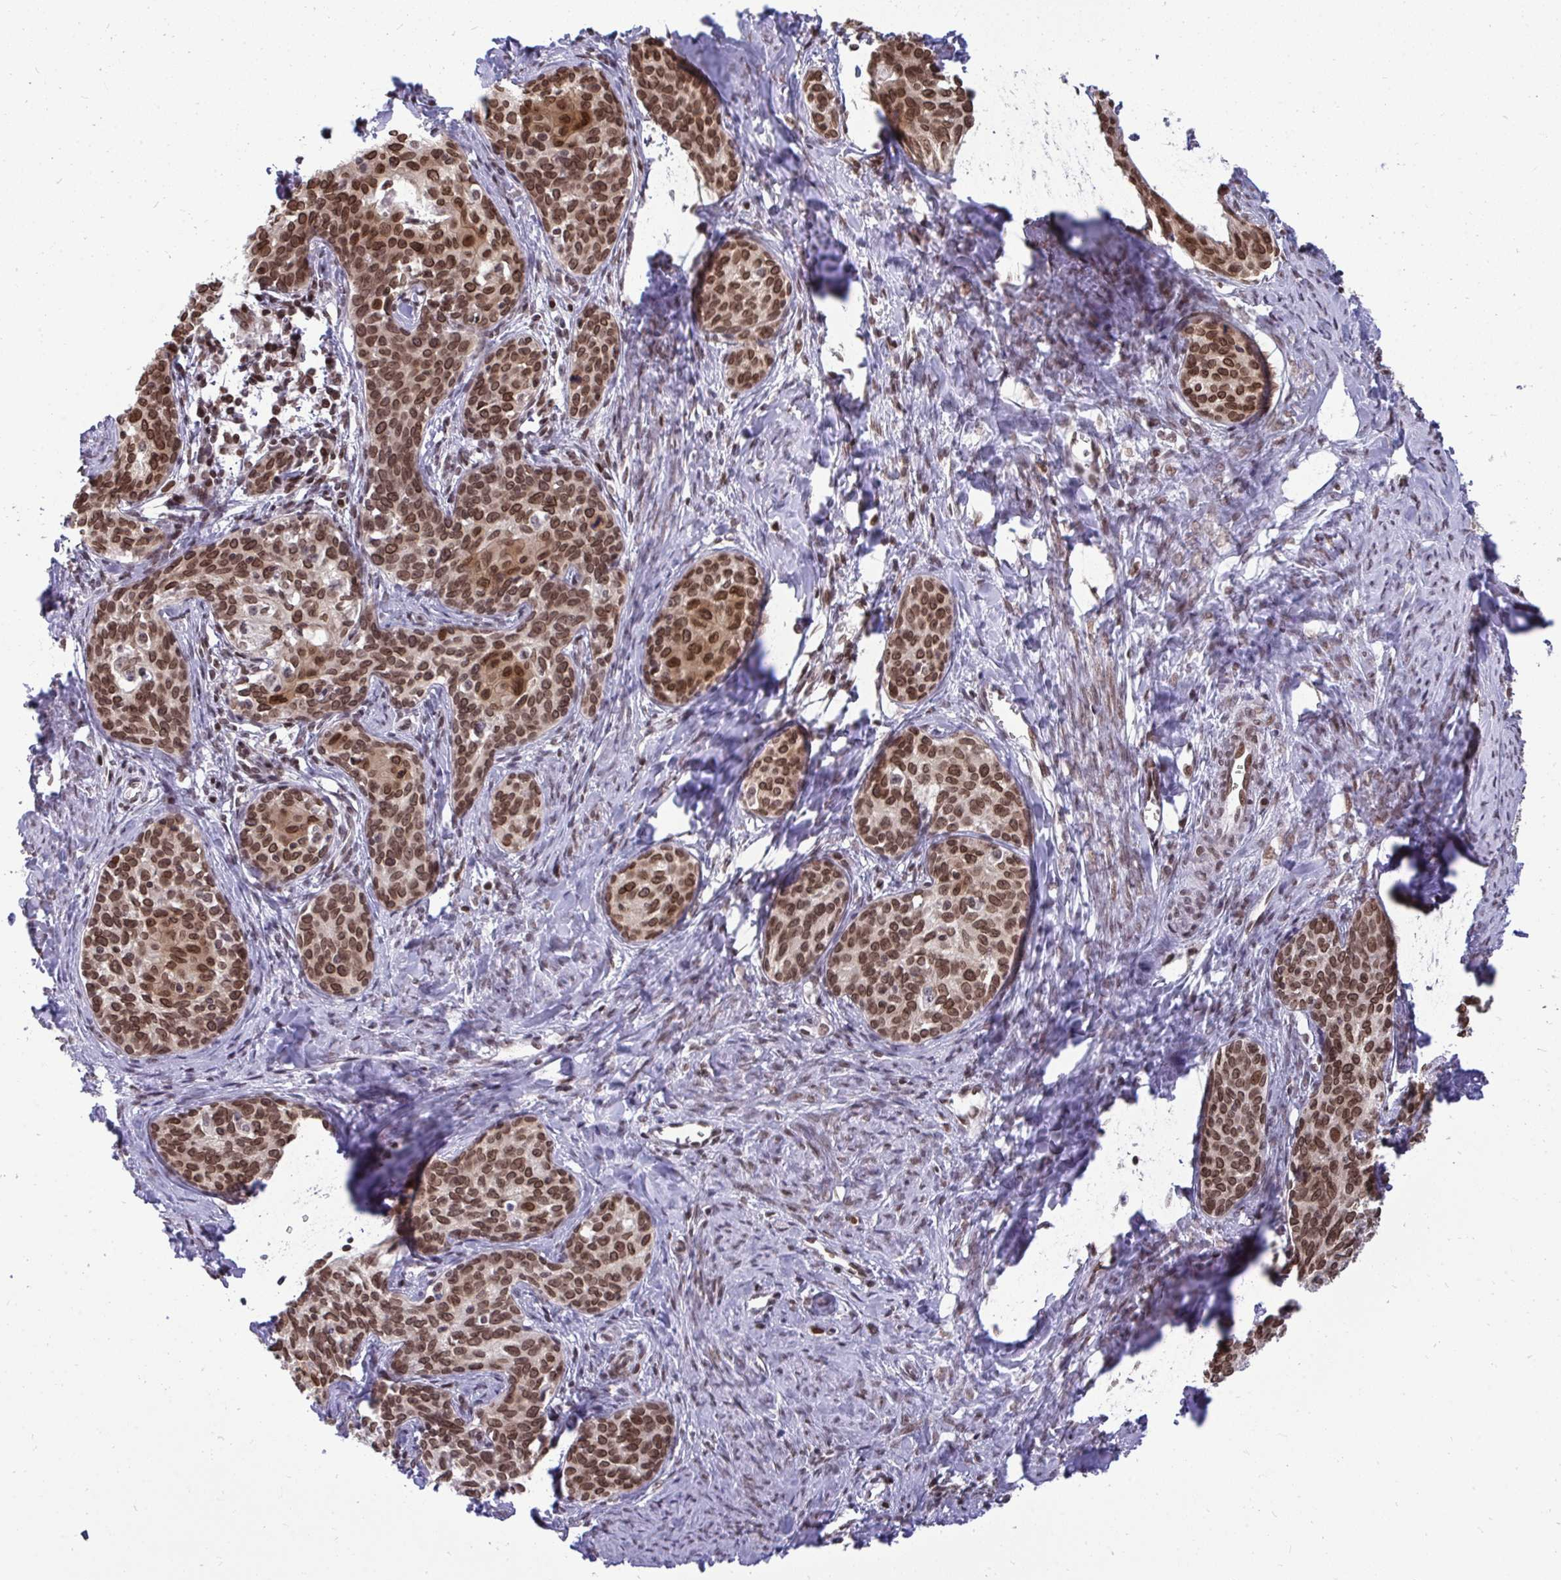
{"staining": {"intensity": "moderate", "quantity": ">75%", "location": "nuclear"}, "tissue": "cervical cancer", "cell_type": "Tumor cells", "image_type": "cancer", "snomed": [{"axis": "morphology", "description": "Squamous cell carcinoma, NOS"}, {"axis": "morphology", "description": "Adenocarcinoma, NOS"}, {"axis": "topography", "description": "Cervix"}], "caption": "Immunohistochemical staining of cervical squamous cell carcinoma reveals medium levels of moderate nuclear protein expression in approximately >75% of tumor cells.", "gene": "JPT1", "patient": {"sex": "female", "age": 52}}